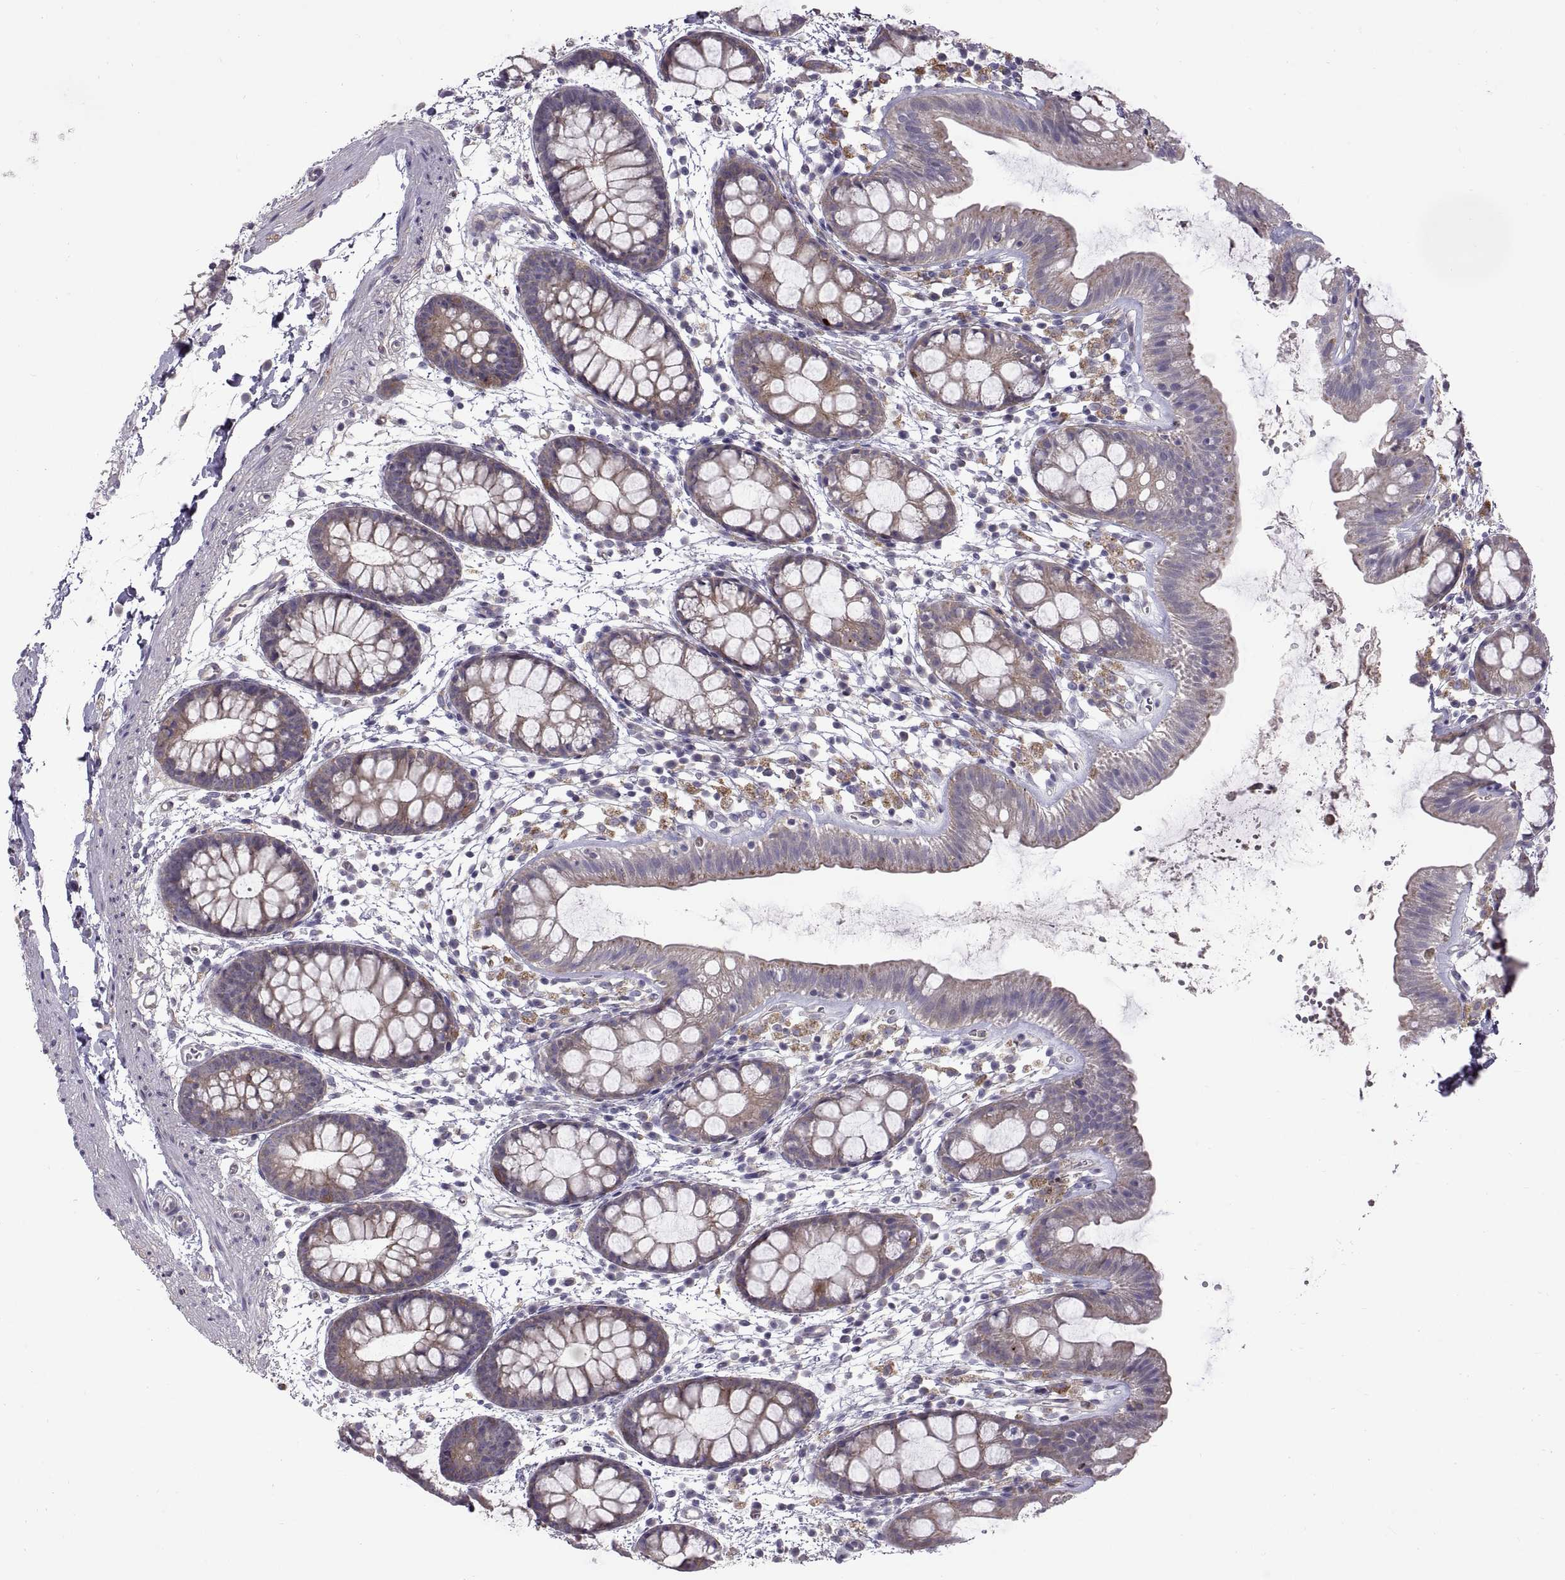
{"staining": {"intensity": "moderate", "quantity": "25%-75%", "location": "cytoplasmic/membranous"}, "tissue": "rectum", "cell_type": "Glandular cells", "image_type": "normal", "snomed": [{"axis": "morphology", "description": "Normal tissue, NOS"}, {"axis": "topography", "description": "Rectum"}], "caption": "A photomicrograph of rectum stained for a protein exhibits moderate cytoplasmic/membranous brown staining in glandular cells.", "gene": "ARSL", "patient": {"sex": "male", "age": 57}}